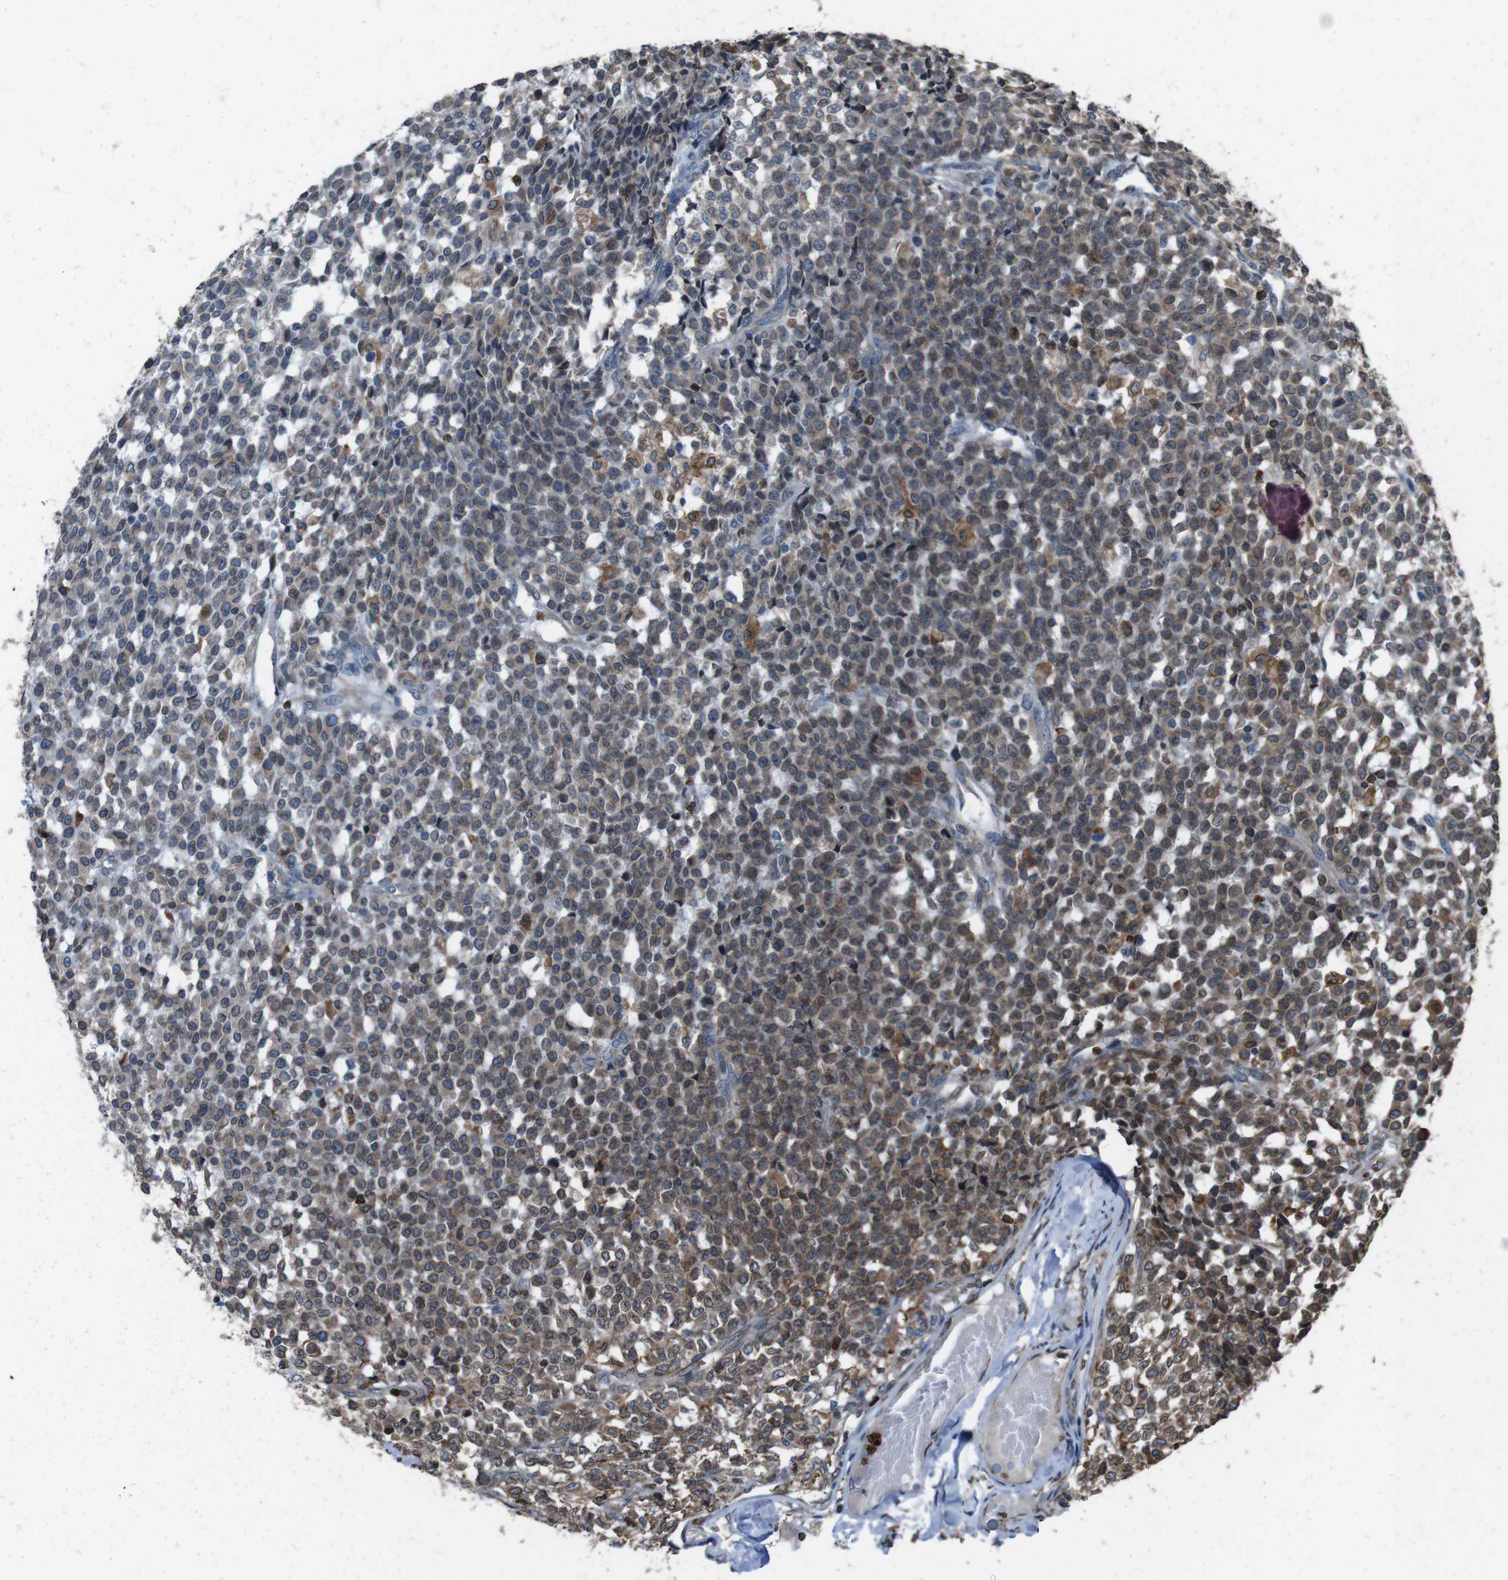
{"staining": {"intensity": "moderate", "quantity": "25%-75%", "location": "cytoplasmic/membranous"}, "tissue": "testis cancer", "cell_type": "Tumor cells", "image_type": "cancer", "snomed": [{"axis": "morphology", "description": "Seminoma, NOS"}, {"axis": "topography", "description": "Testis"}], "caption": "The photomicrograph exhibits staining of testis cancer (seminoma), revealing moderate cytoplasmic/membranous protein expression (brown color) within tumor cells. (DAB IHC with brightfield microscopy, high magnification).", "gene": "APMAP", "patient": {"sex": "male", "age": 59}}